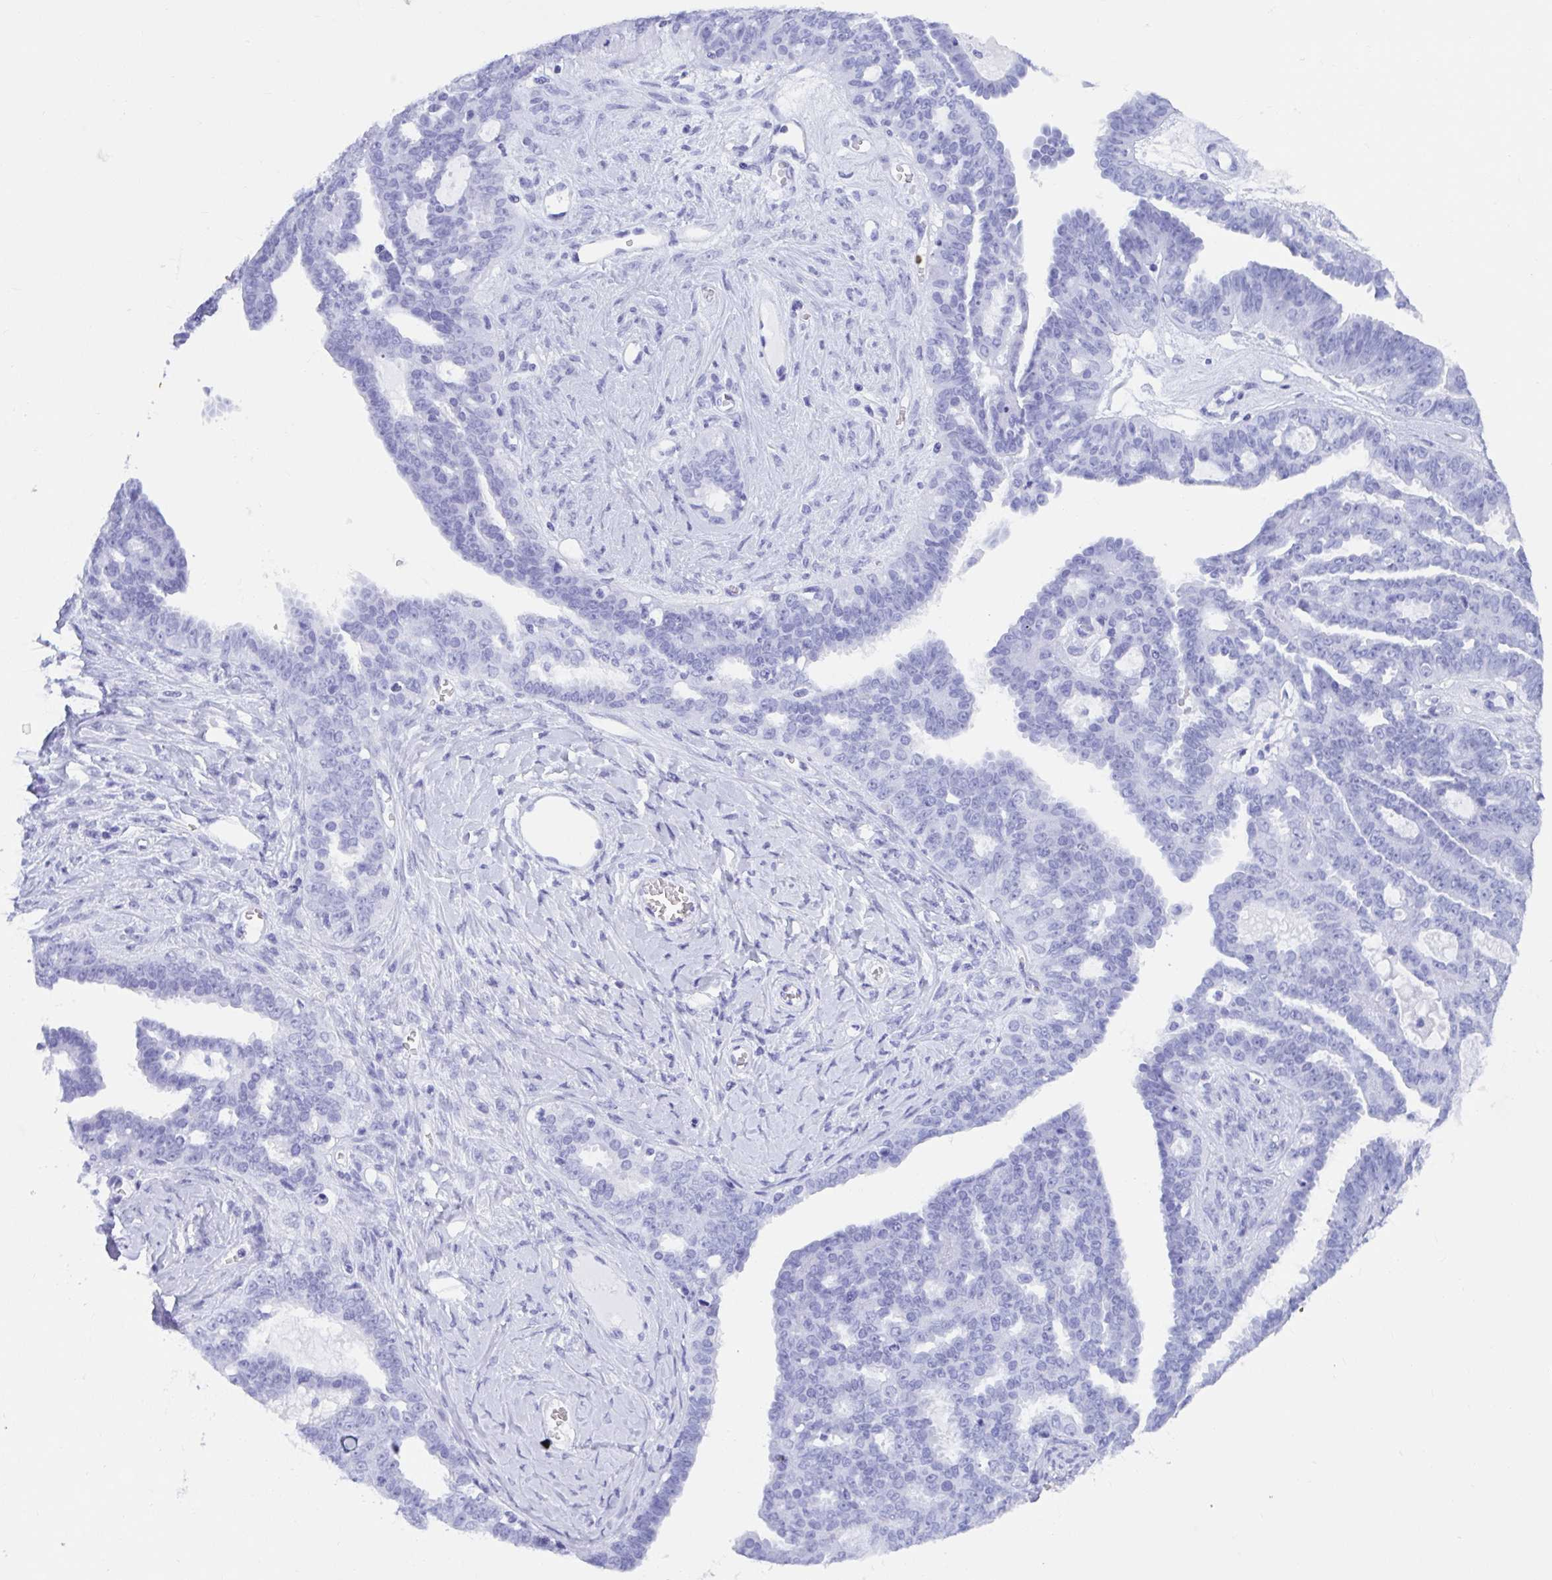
{"staining": {"intensity": "negative", "quantity": "none", "location": "none"}, "tissue": "ovarian cancer", "cell_type": "Tumor cells", "image_type": "cancer", "snomed": [{"axis": "morphology", "description": "Cystadenocarcinoma, serous, NOS"}, {"axis": "topography", "description": "Ovary"}], "caption": "There is no significant staining in tumor cells of ovarian serous cystadenocarcinoma.", "gene": "ANK1", "patient": {"sex": "female", "age": 71}}